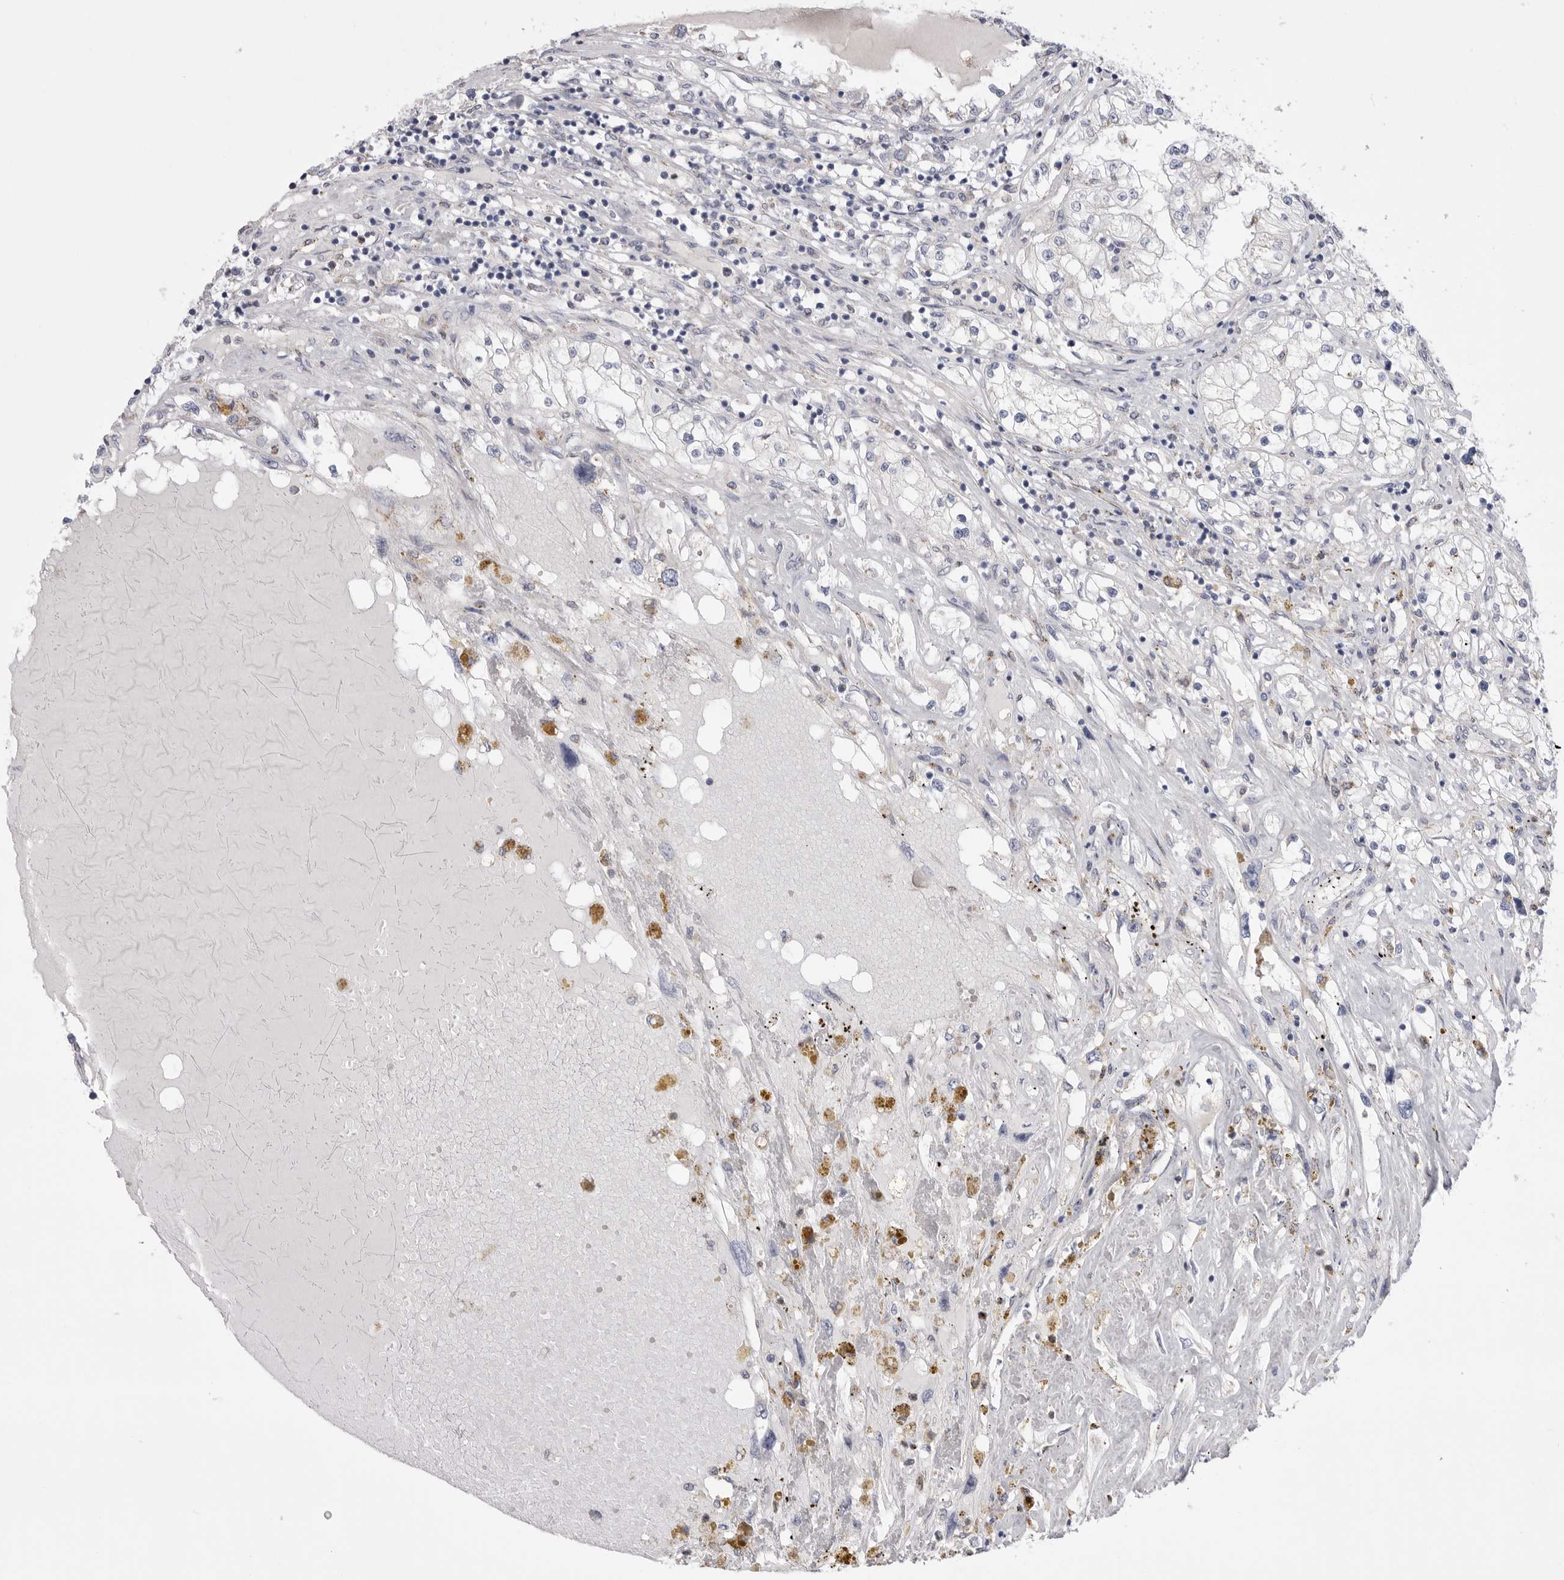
{"staining": {"intensity": "negative", "quantity": "none", "location": "none"}, "tissue": "renal cancer", "cell_type": "Tumor cells", "image_type": "cancer", "snomed": [{"axis": "morphology", "description": "Adenocarcinoma, NOS"}, {"axis": "topography", "description": "Kidney"}], "caption": "High power microscopy image of an immunohistochemistry (IHC) histopathology image of renal cancer, revealing no significant staining in tumor cells.", "gene": "CCDC126", "patient": {"sex": "male", "age": 68}}